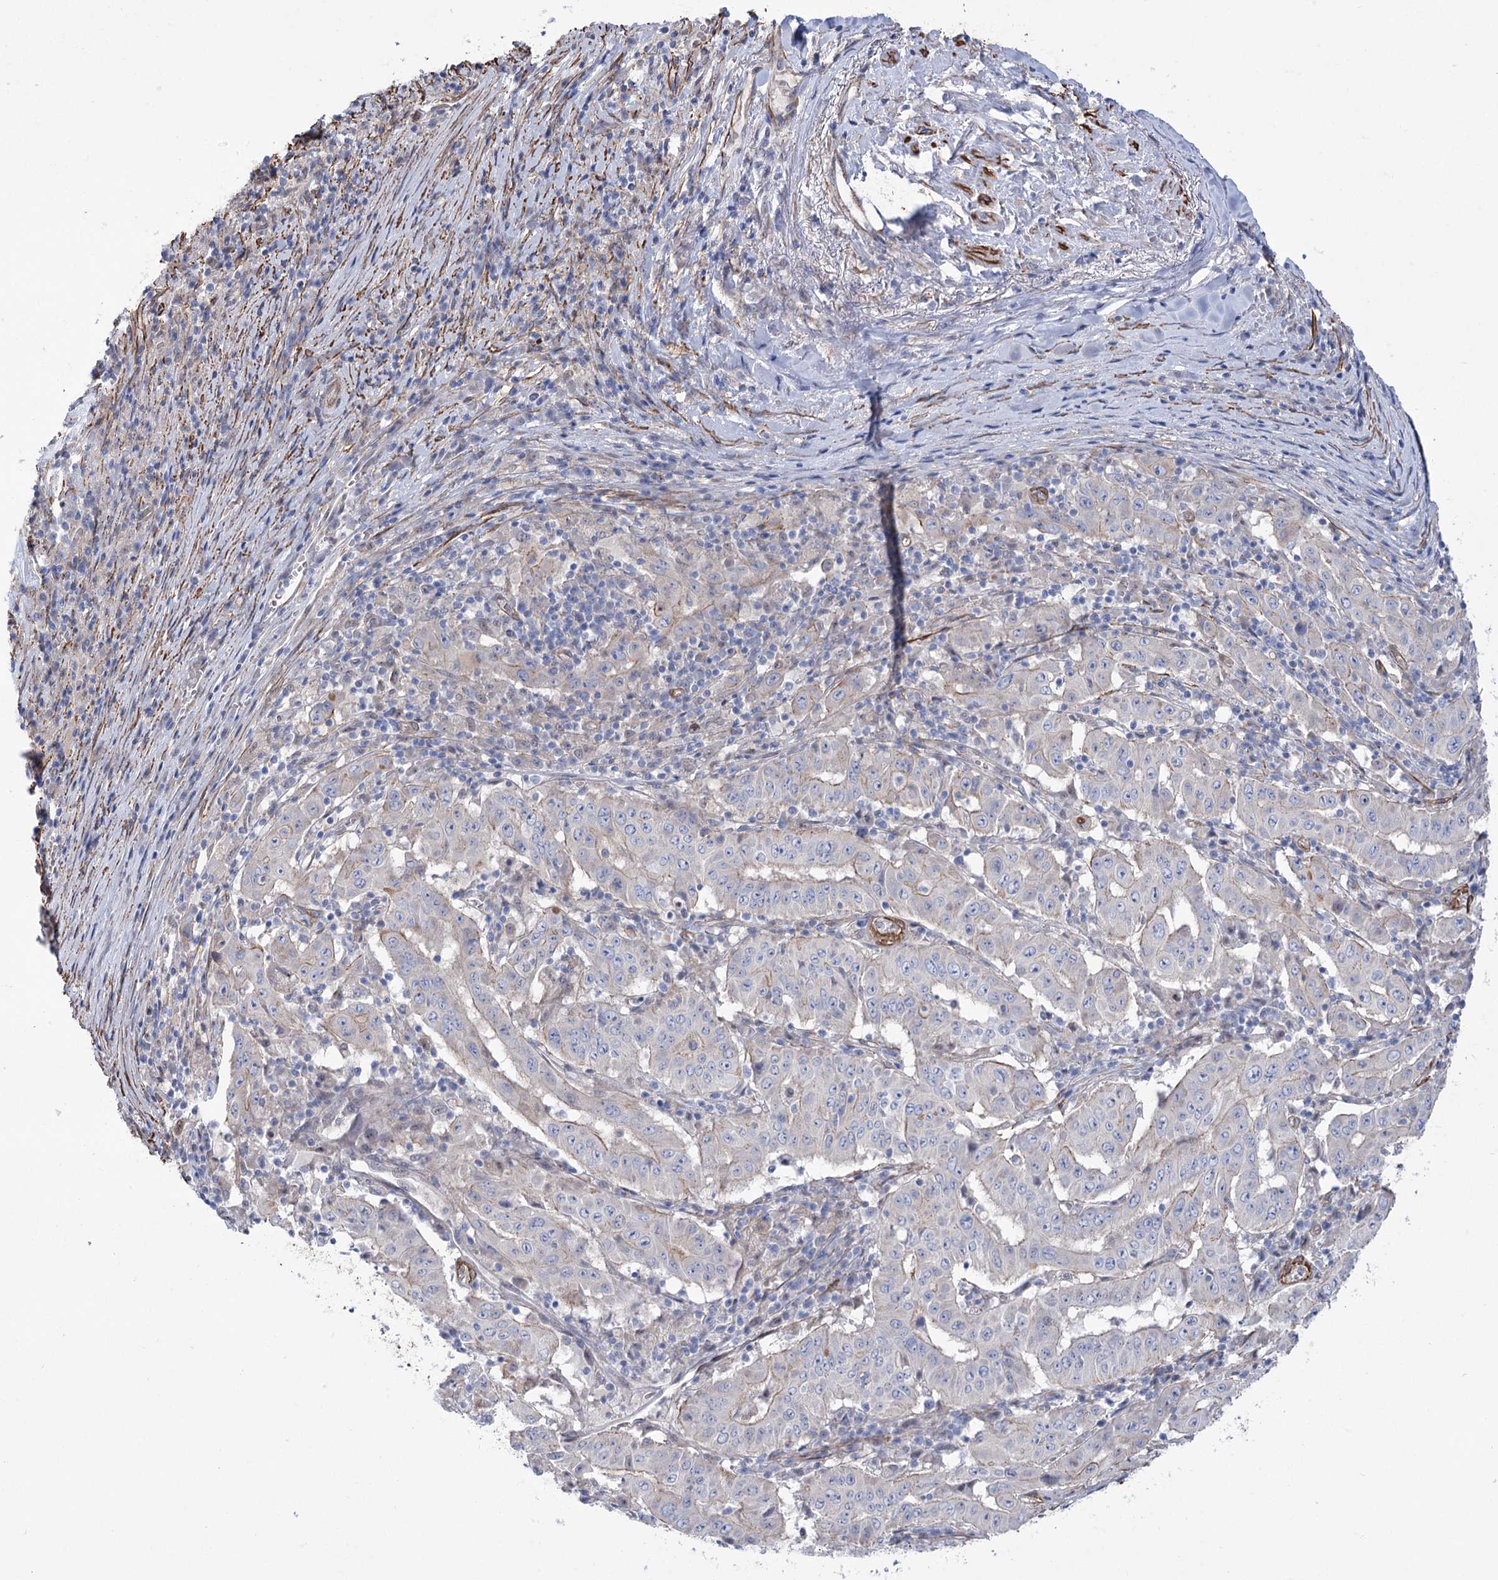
{"staining": {"intensity": "negative", "quantity": "none", "location": "none"}, "tissue": "pancreatic cancer", "cell_type": "Tumor cells", "image_type": "cancer", "snomed": [{"axis": "morphology", "description": "Adenocarcinoma, NOS"}, {"axis": "topography", "description": "Pancreas"}], "caption": "Histopathology image shows no significant protein expression in tumor cells of pancreatic cancer.", "gene": "WASHC3", "patient": {"sex": "male", "age": 63}}